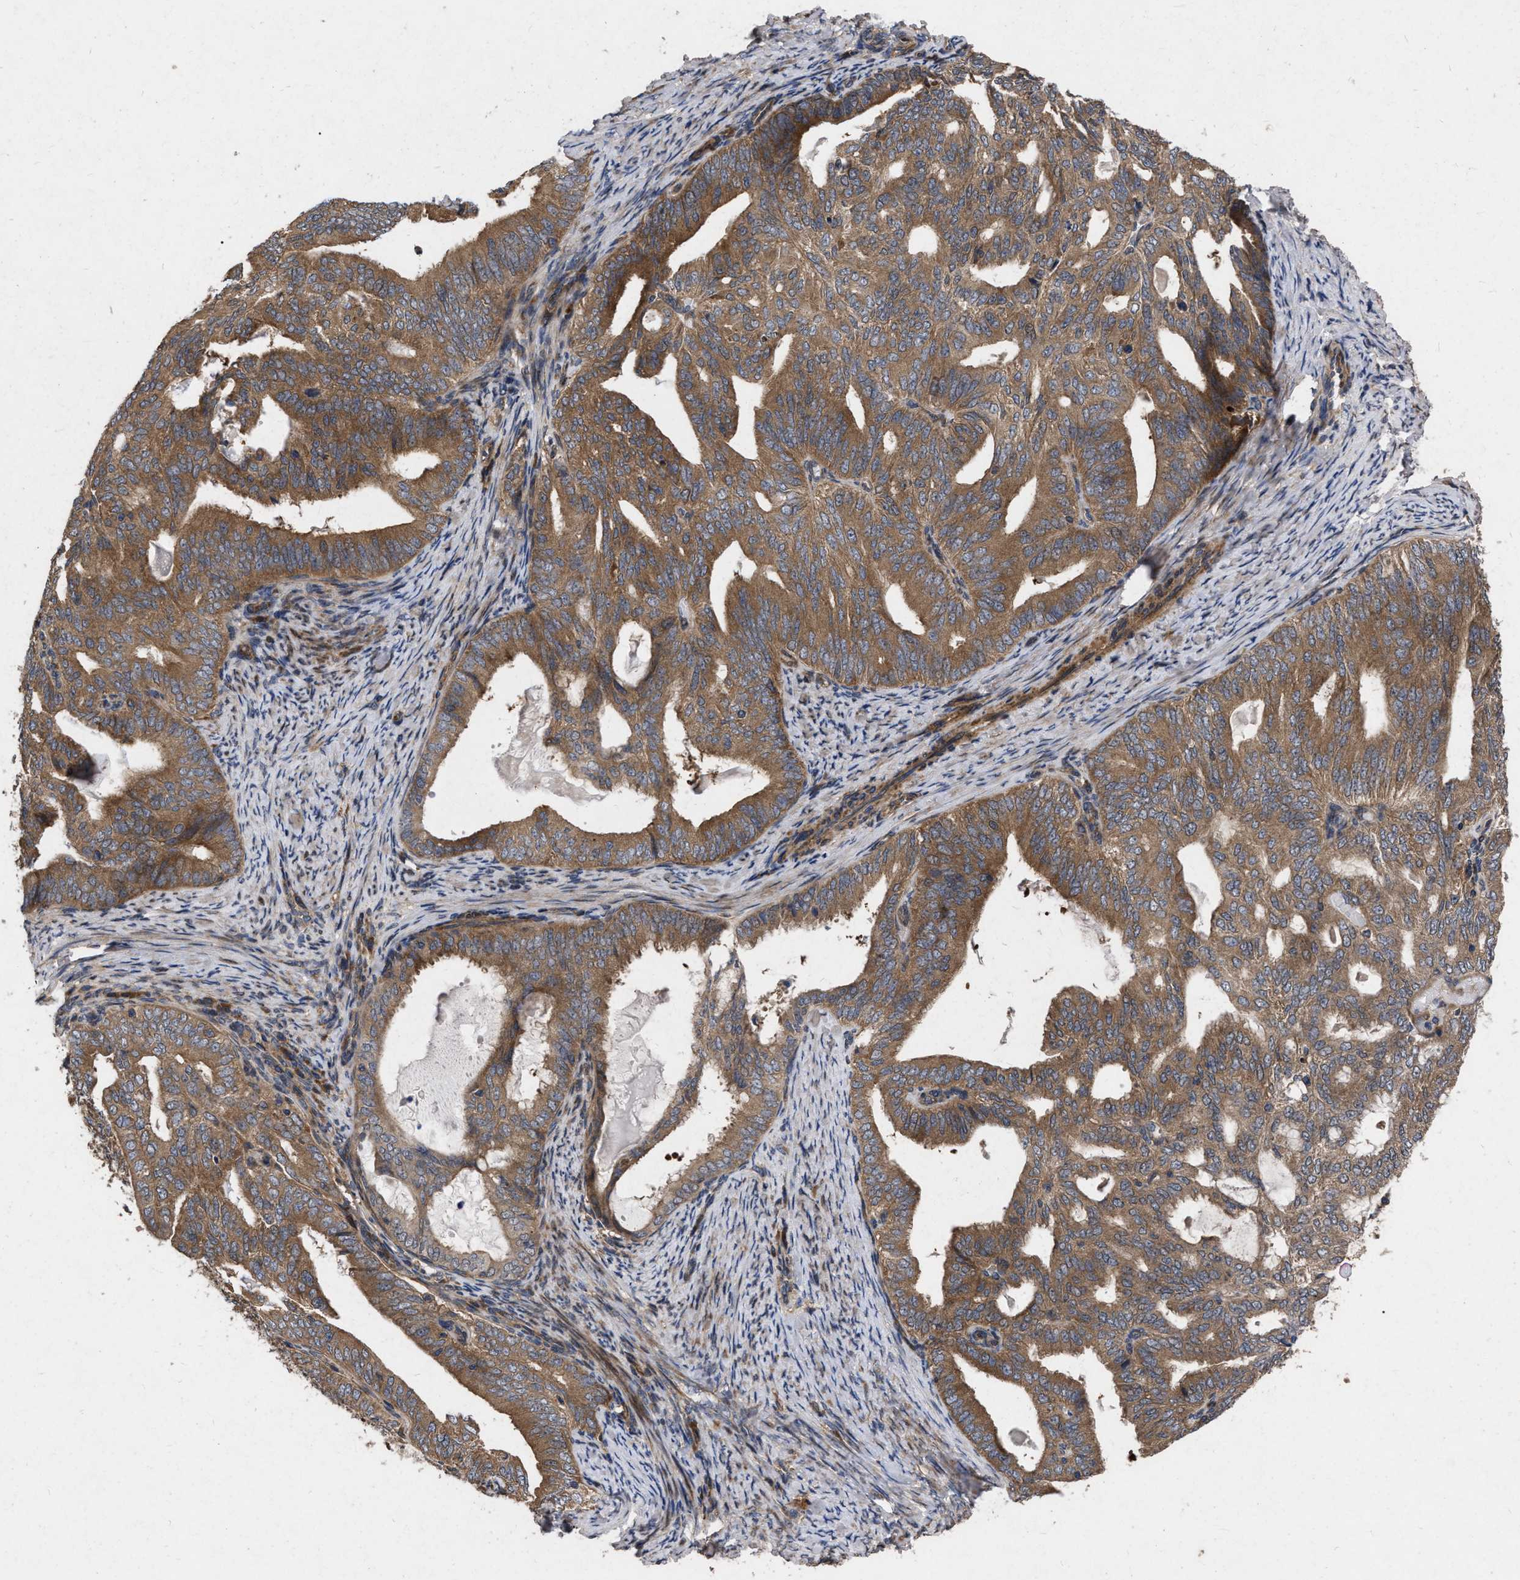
{"staining": {"intensity": "moderate", "quantity": ">75%", "location": "cytoplasmic/membranous"}, "tissue": "endometrial cancer", "cell_type": "Tumor cells", "image_type": "cancer", "snomed": [{"axis": "morphology", "description": "Adenocarcinoma, NOS"}, {"axis": "topography", "description": "Endometrium"}], "caption": "IHC of endometrial cancer (adenocarcinoma) shows medium levels of moderate cytoplasmic/membranous expression in about >75% of tumor cells.", "gene": "CDKN2C", "patient": {"sex": "female", "age": 58}}